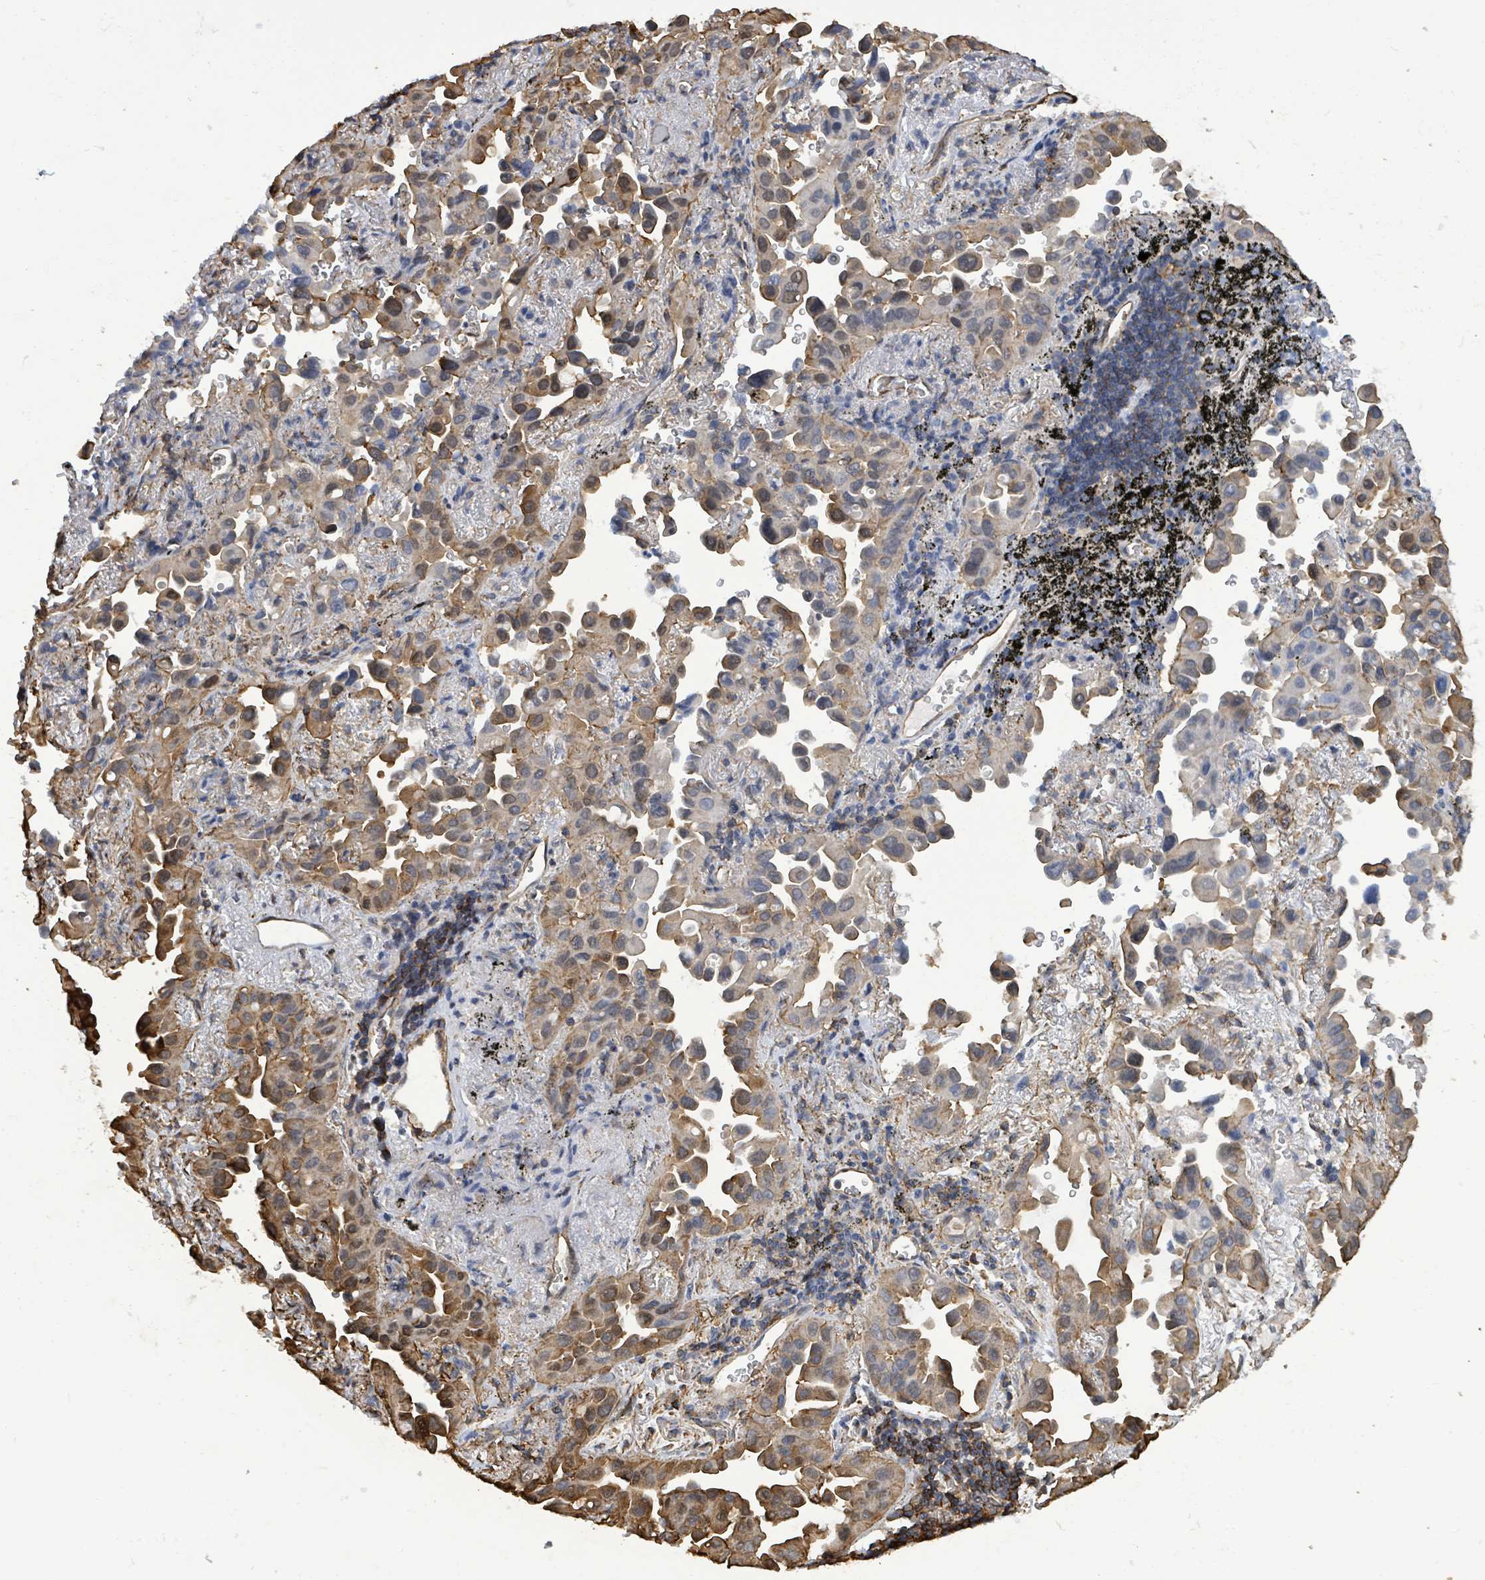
{"staining": {"intensity": "moderate", "quantity": "25%-75%", "location": "cytoplasmic/membranous"}, "tissue": "lung cancer", "cell_type": "Tumor cells", "image_type": "cancer", "snomed": [{"axis": "morphology", "description": "Adenocarcinoma, NOS"}, {"axis": "topography", "description": "Lung"}], "caption": "Tumor cells demonstrate moderate cytoplasmic/membranous expression in approximately 25%-75% of cells in adenocarcinoma (lung).", "gene": "PRKRIP1", "patient": {"sex": "male", "age": 68}}